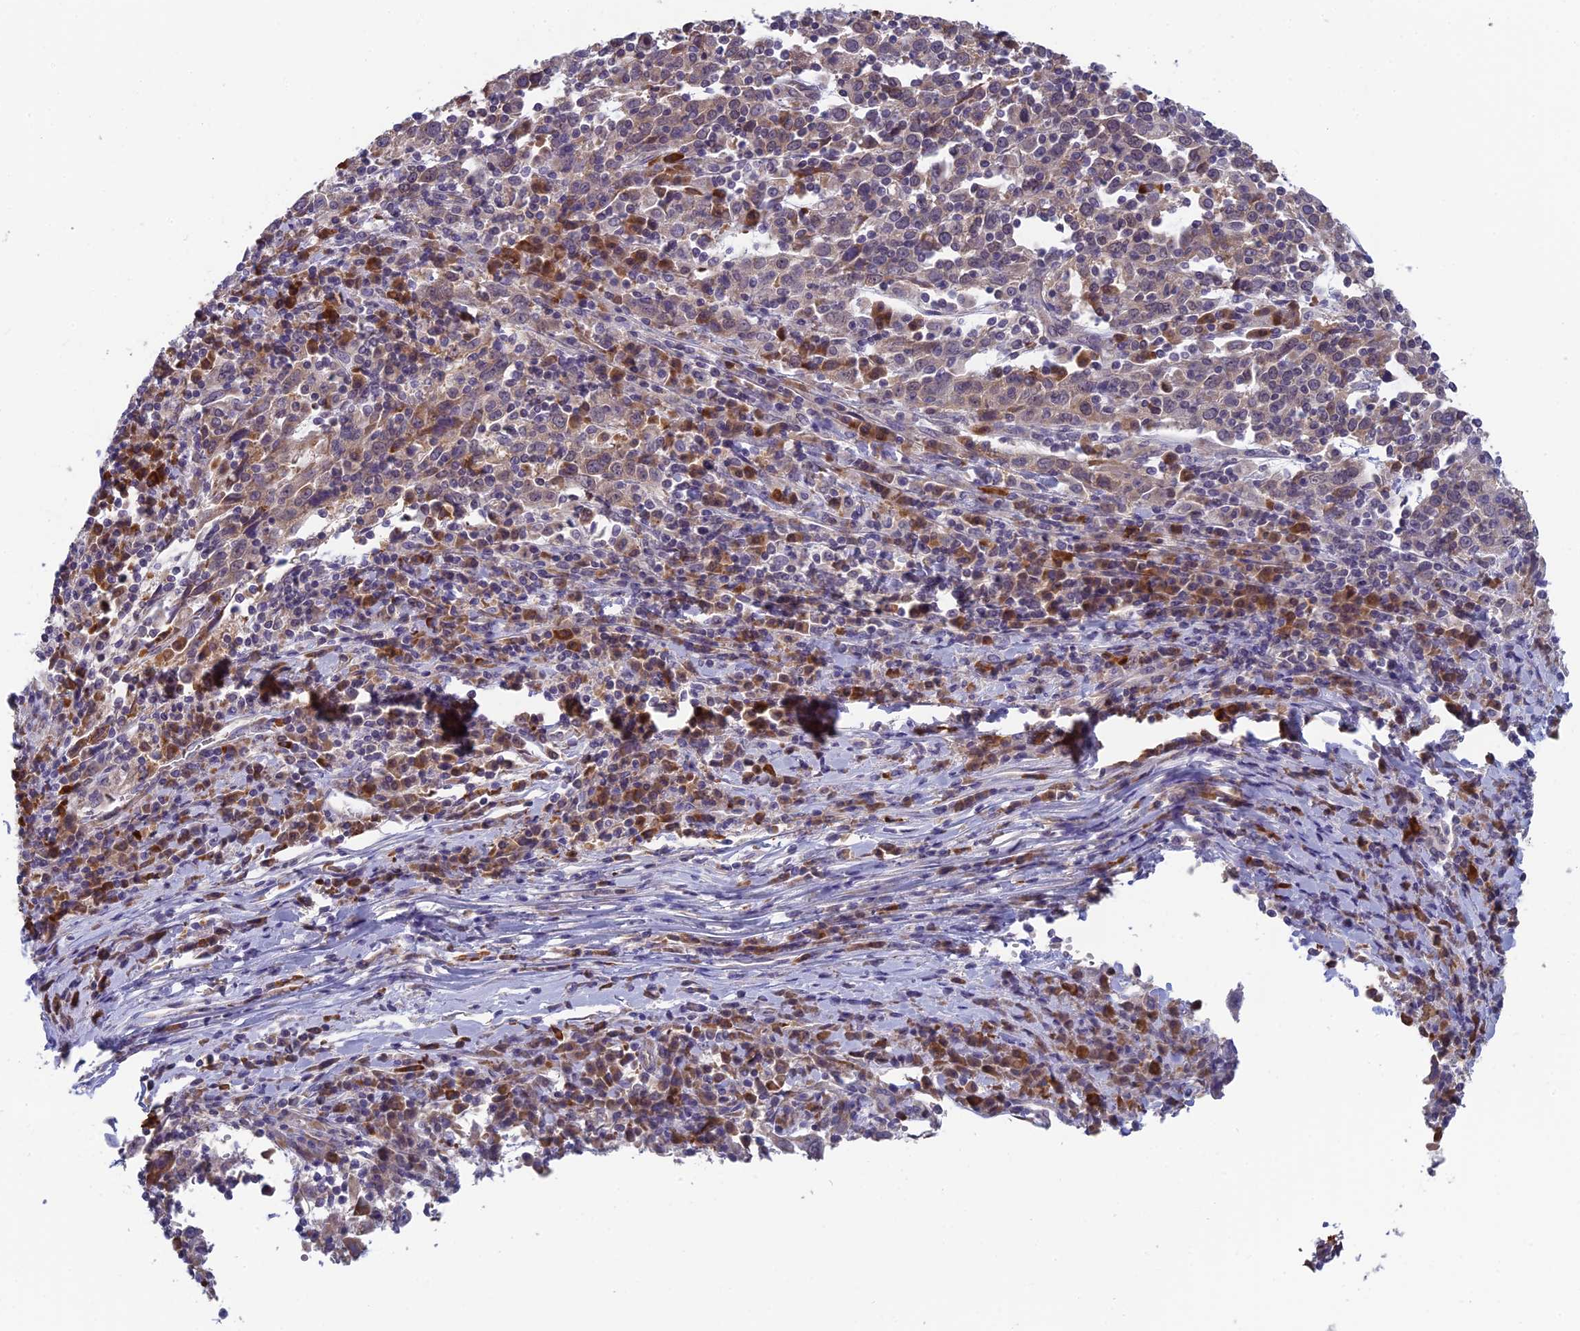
{"staining": {"intensity": "weak", "quantity": ">75%", "location": "cytoplasmic/membranous"}, "tissue": "cervical cancer", "cell_type": "Tumor cells", "image_type": "cancer", "snomed": [{"axis": "morphology", "description": "Squamous cell carcinoma, NOS"}, {"axis": "topography", "description": "Cervix"}], "caption": "Protein expression analysis of human squamous cell carcinoma (cervical) reveals weak cytoplasmic/membranous positivity in about >75% of tumor cells.", "gene": "MRI1", "patient": {"sex": "female", "age": 46}}